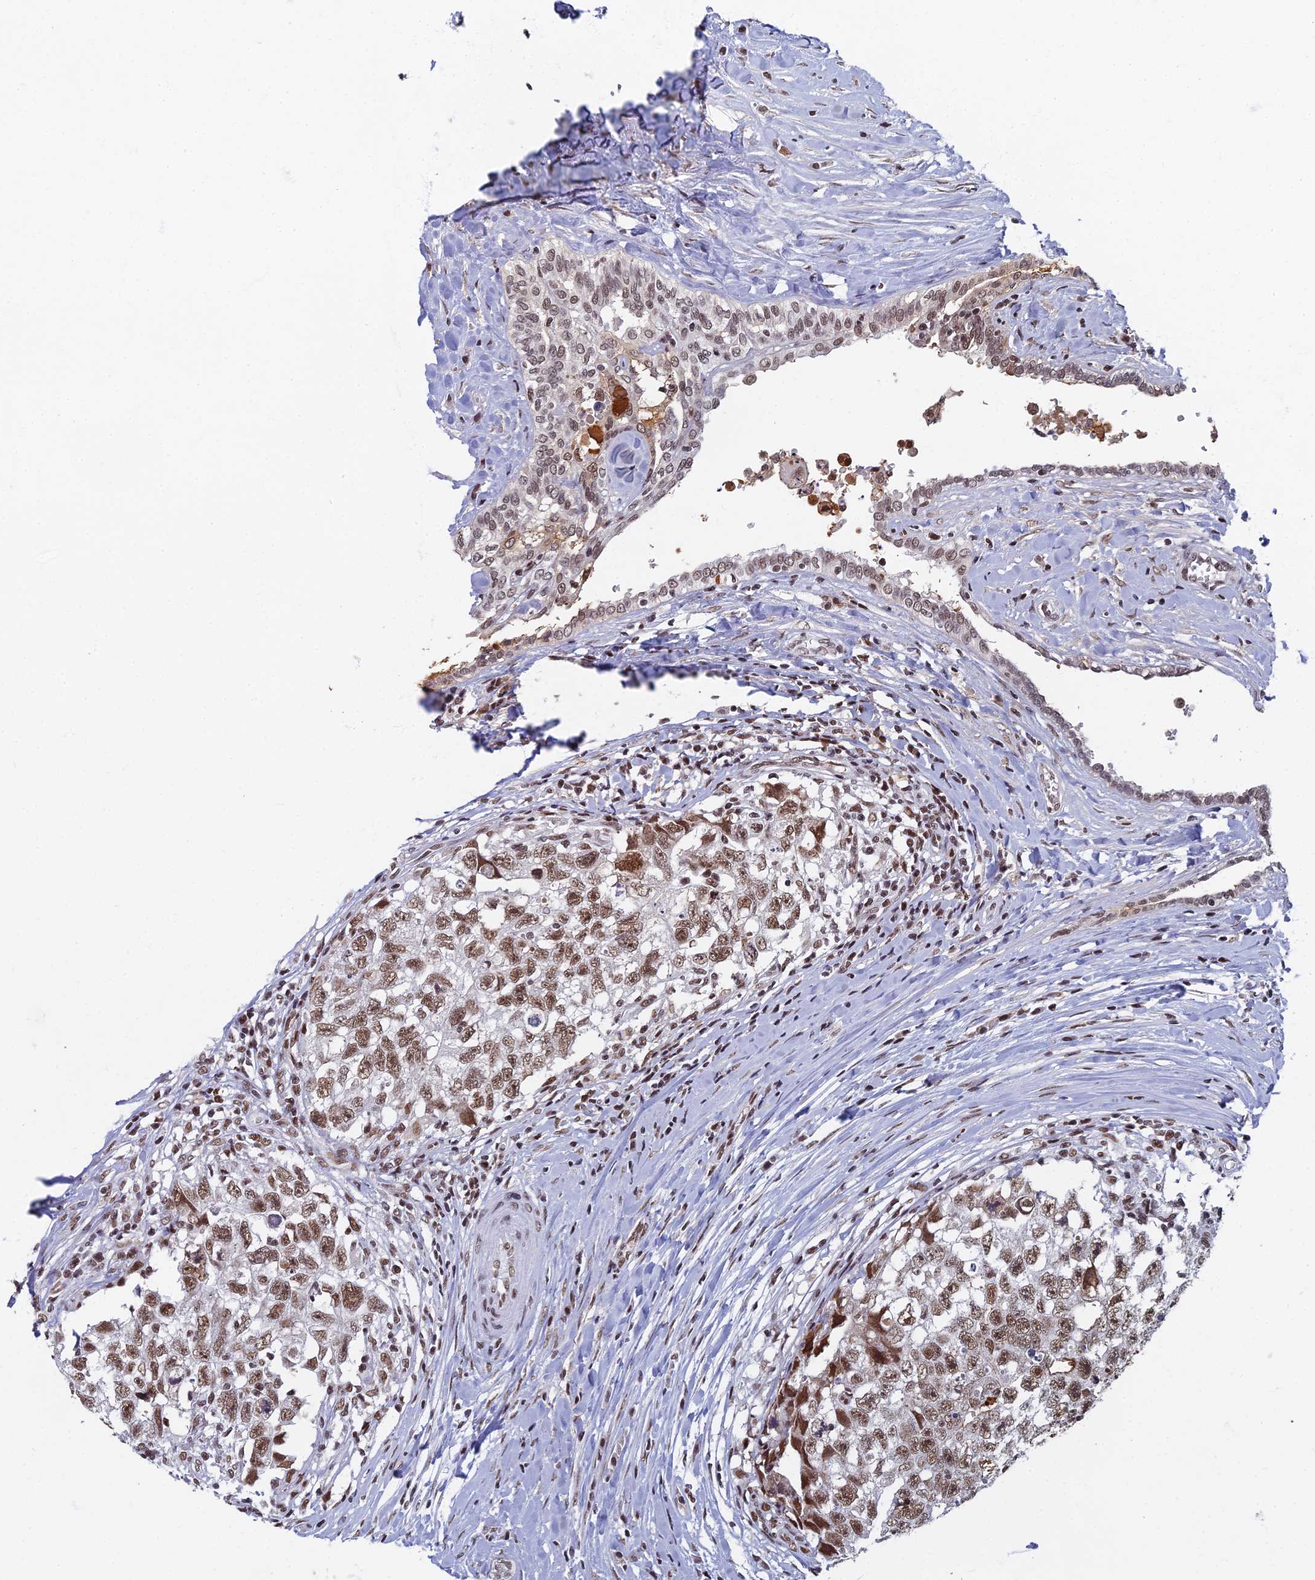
{"staining": {"intensity": "moderate", "quantity": ">75%", "location": "nuclear"}, "tissue": "testis cancer", "cell_type": "Tumor cells", "image_type": "cancer", "snomed": [{"axis": "morphology", "description": "Seminoma, NOS"}, {"axis": "morphology", "description": "Carcinoma, Embryonal, NOS"}, {"axis": "topography", "description": "Testis"}], "caption": "DAB immunohistochemical staining of human testis cancer (embryonal carcinoma) reveals moderate nuclear protein expression in about >75% of tumor cells. (Stains: DAB (3,3'-diaminobenzidine) in brown, nuclei in blue, Microscopy: brightfield microscopy at high magnification).", "gene": "TAF13", "patient": {"sex": "male", "age": 29}}